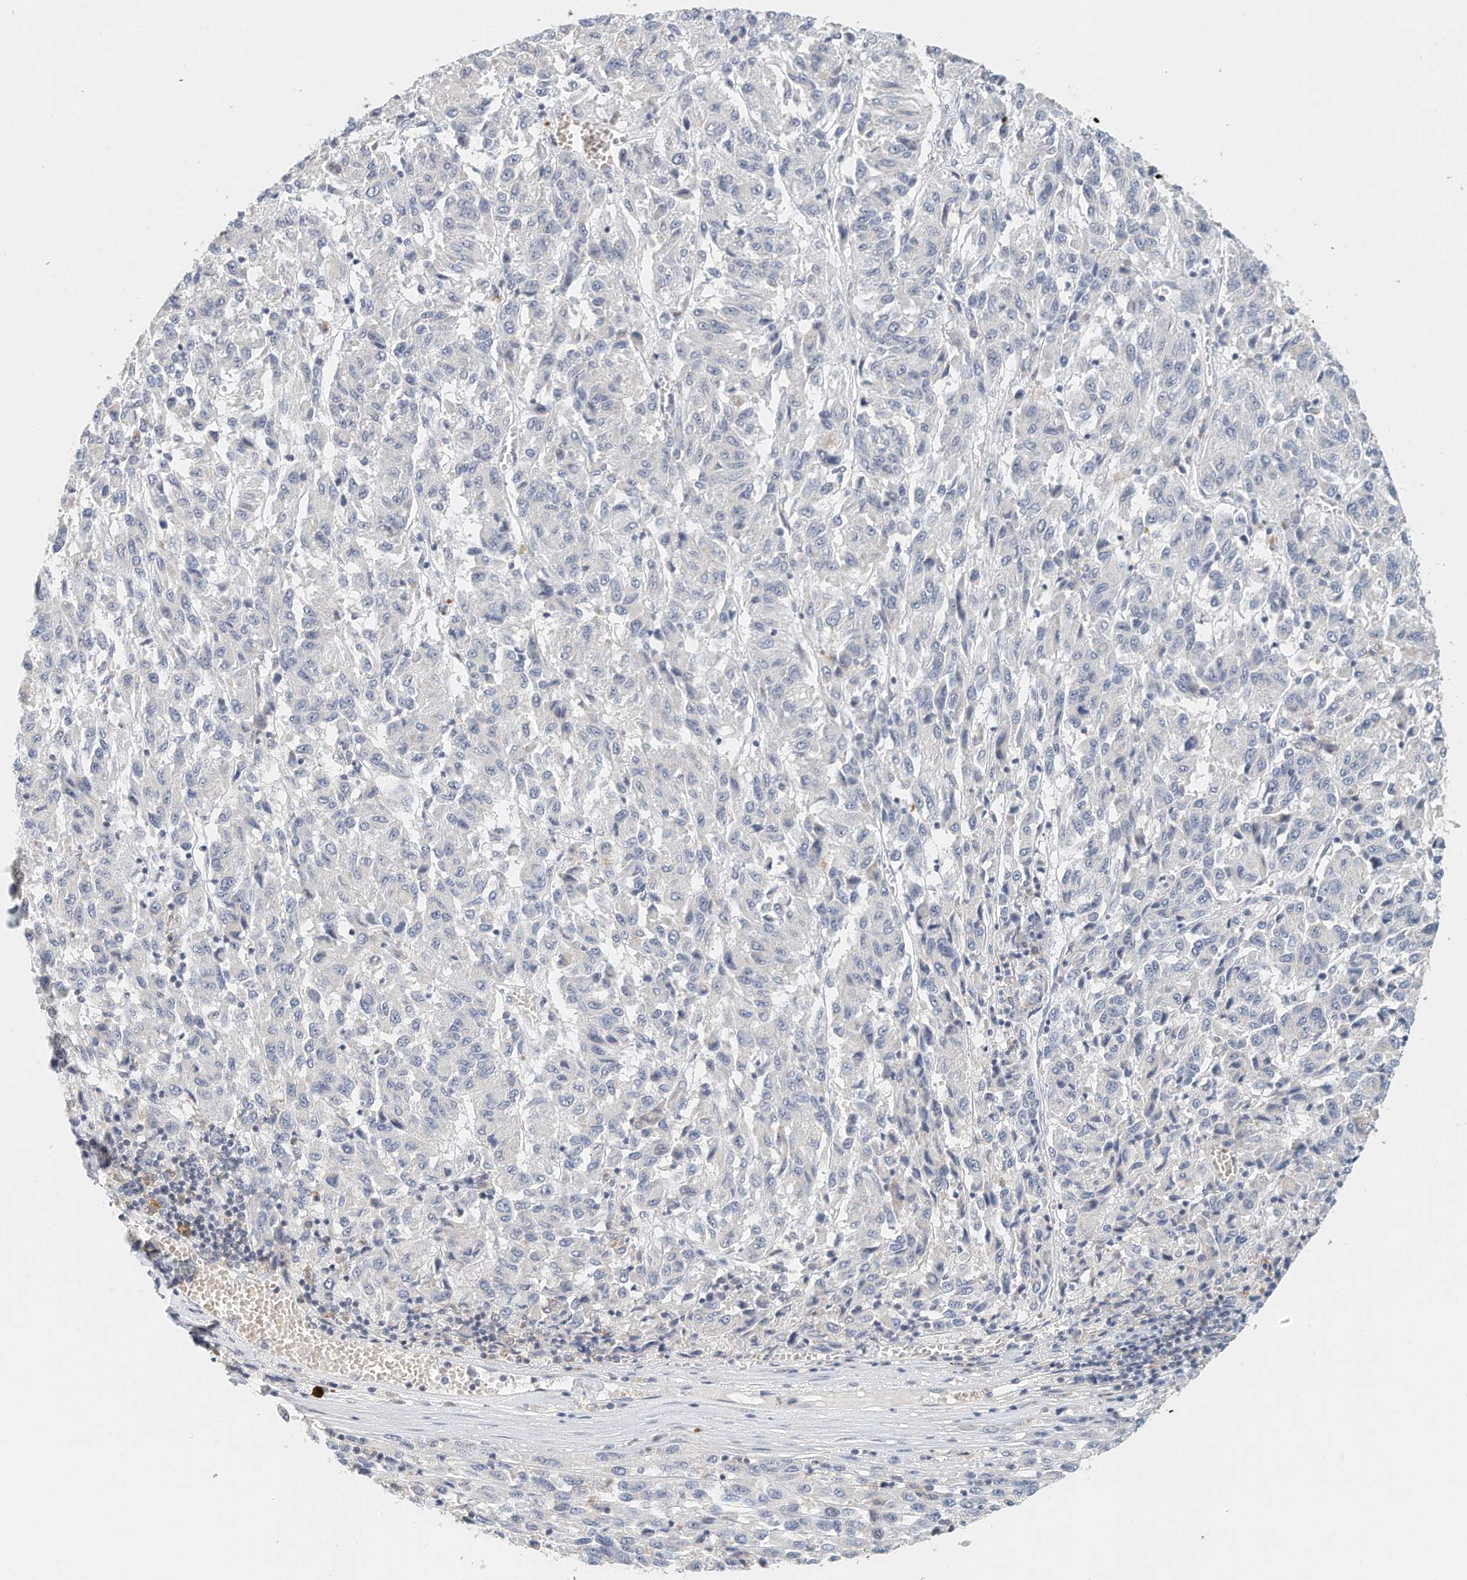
{"staining": {"intensity": "negative", "quantity": "none", "location": "none"}, "tissue": "melanoma", "cell_type": "Tumor cells", "image_type": "cancer", "snomed": [{"axis": "morphology", "description": "Malignant melanoma, Metastatic site"}, {"axis": "topography", "description": "Lung"}], "caption": "This micrograph is of malignant melanoma (metastatic site) stained with IHC to label a protein in brown with the nuclei are counter-stained blue. There is no expression in tumor cells.", "gene": "MICAL1", "patient": {"sex": "male", "age": 64}}